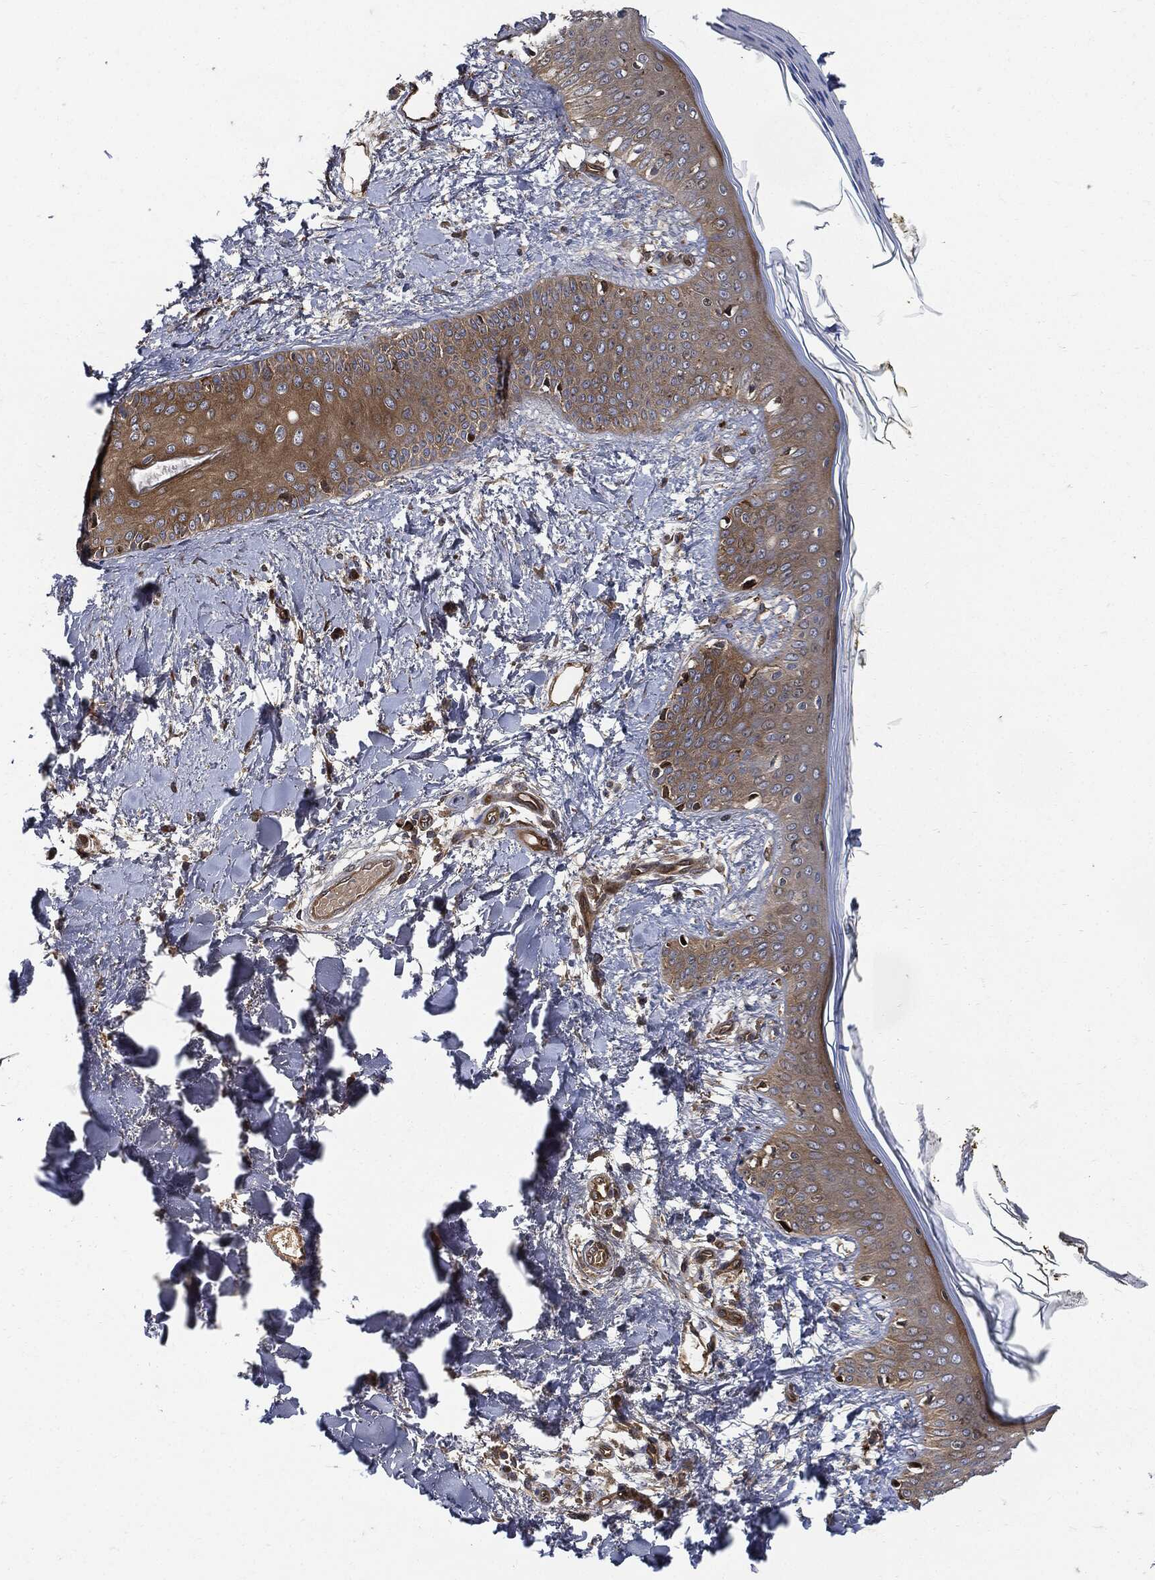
{"staining": {"intensity": "moderate", "quantity": "<25%", "location": "cytoplasmic/membranous"}, "tissue": "skin", "cell_type": "Fibroblasts", "image_type": "normal", "snomed": [{"axis": "morphology", "description": "Normal tissue, NOS"}, {"axis": "morphology", "description": "Malignant melanoma, NOS"}, {"axis": "topography", "description": "Skin"}], "caption": "Immunohistochemical staining of unremarkable human skin displays <25% levels of moderate cytoplasmic/membranous protein staining in about <25% of fibroblasts.", "gene": "XPNPEP1", "patient": {"sex": "female", "age": 34}}